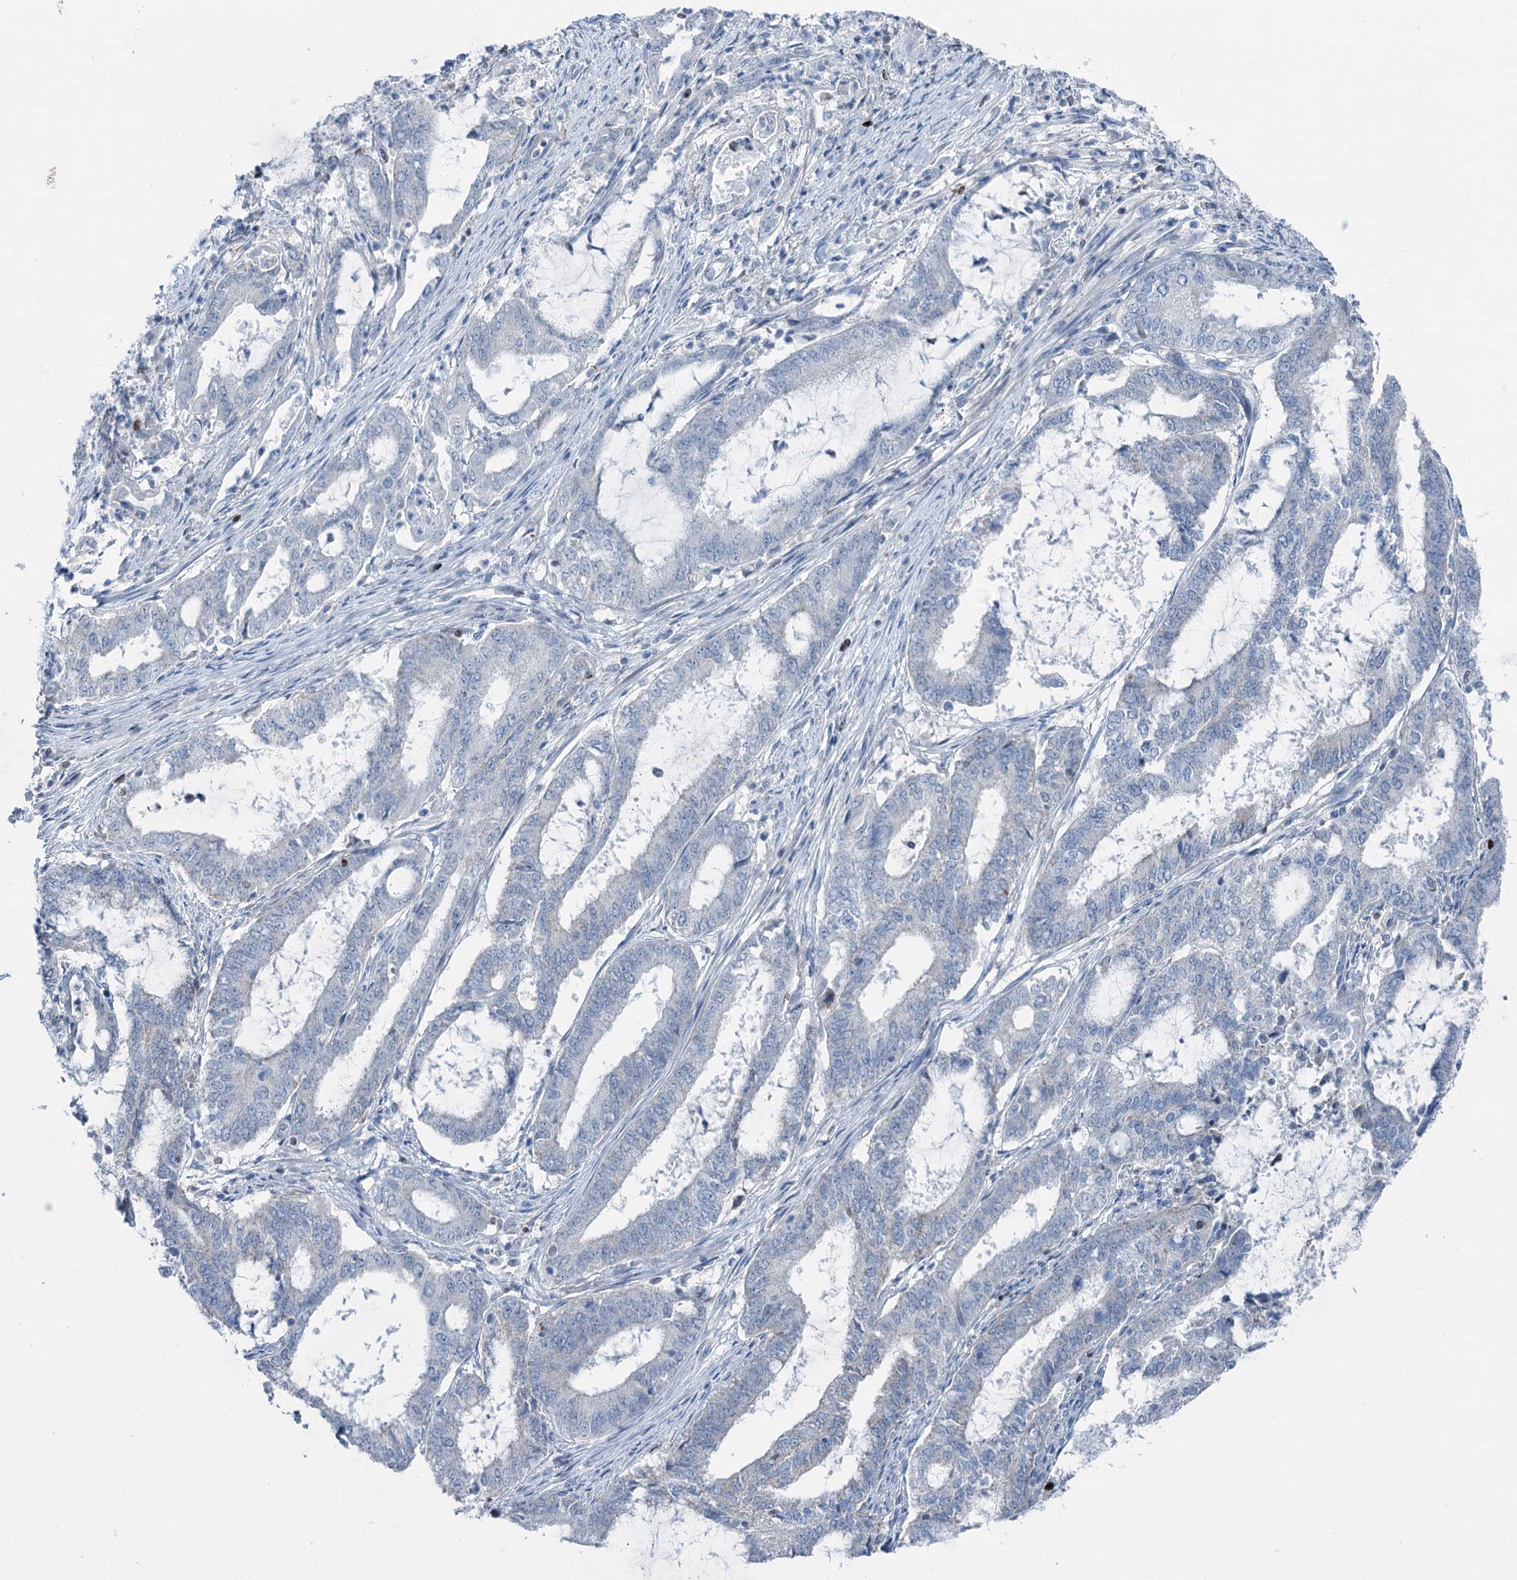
{"staining": {"intensity": "negative", "quantity": "none", "location": "none"}, "tissue": "endometrial cancer", "cell_type": "Tumor cells", "image_type": "cancer", "snomed": [{"axis": "morphology", "description": "Adenocarcinoma, NOS"}, {"axis": "topography", "description": "Endometrium"}], "caption": "Adenocarcinoma (endometrial) was stained to show a protein in brown. There is no significant expression in tumor cells. (Stains: DAB immunohistochemistry (IHC) with hematoxylin counter stain, Microscopy: brightfield microscopy at high magnification).", "gene": "ELP4", "patient": {"sex": "female", "age": 51}}